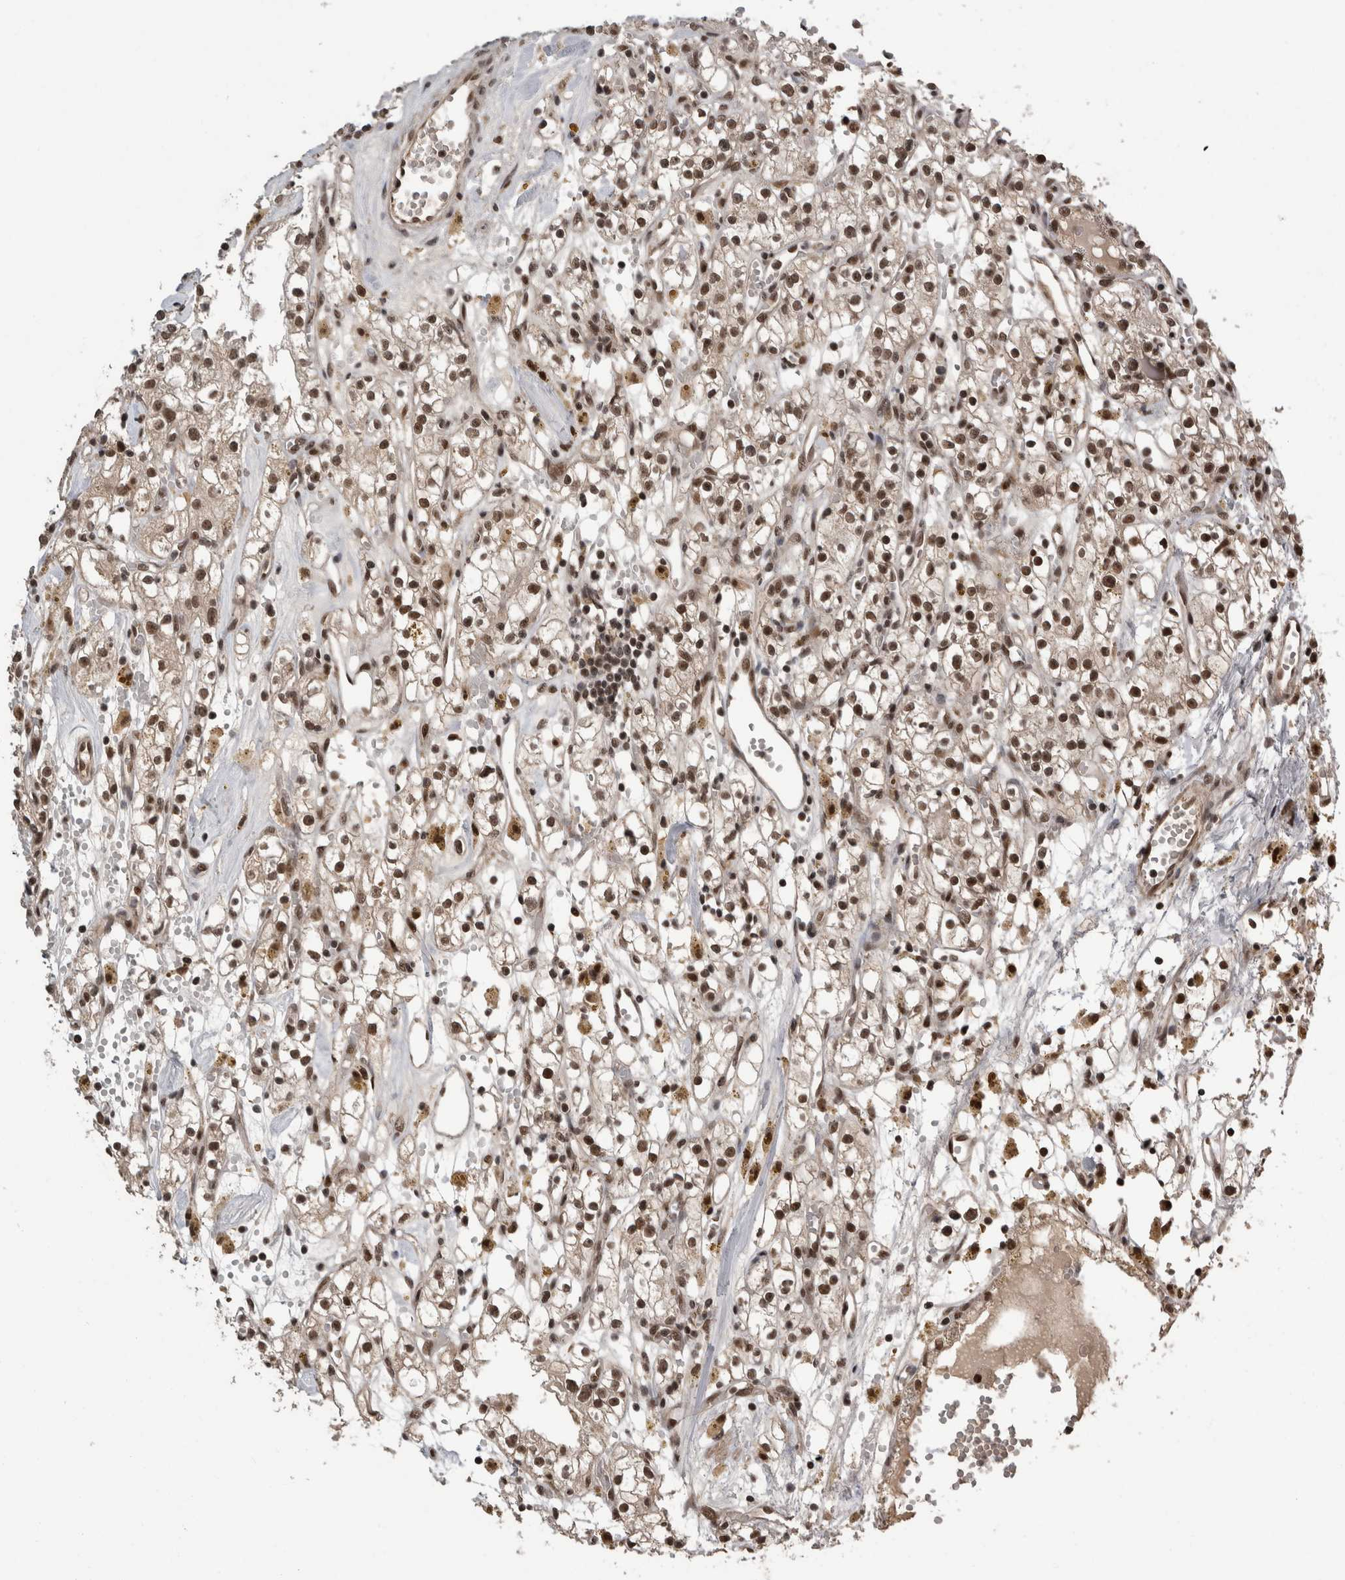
{"staining": {"intensity": "moderate", "quantity": ">75%", "location": "nuclear"}, "tissue": "renal cancer", "cell_type": "Tumor cells", "image_type": "cancer", "snomed": [{"axis": "morphology", "description": "Adenocarcinoma, NOS"}, {"axis": "topography", "description": "Kidney"}], "caption": "DAB immunohistochemical staining of renal cancer (adenocarcinoma) shows moderate nuclear protein staining in about >75% of tumor cells.", "gene": "CPSF2", "patient": {"sex": "male", "age": 56}}